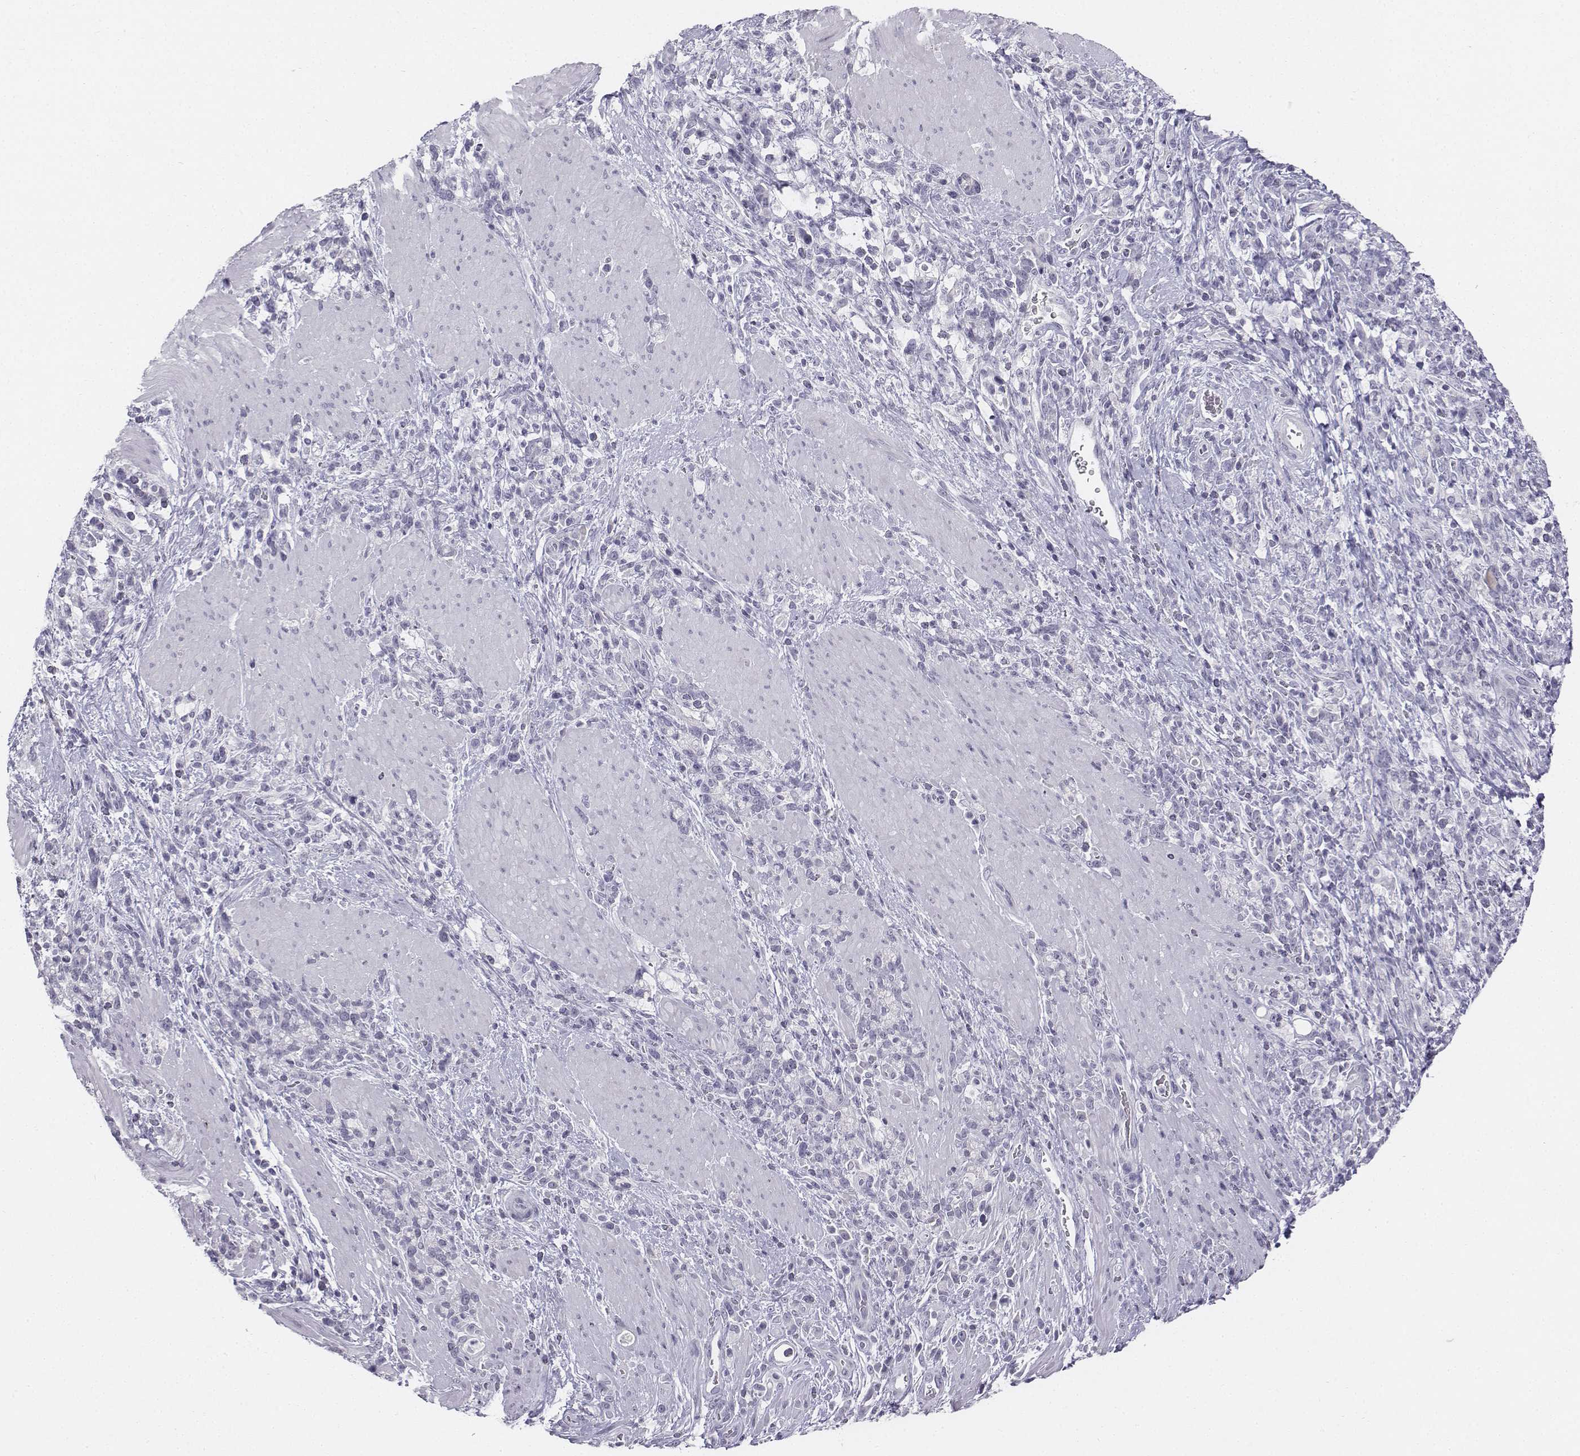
{"staining": {"intensity": "negative", "quantity": "none", "location": "none"}, "tissue": "stomach cancer", "cell_type": "Tumor cells", "image_type": "cancer", "snomed": [{"axis": "morphology", "description": "Adenocarcinoma, NOS"}, {"axis": "topography", "description": "Stomach"}], "caption": "The histopathology image shows no significant positivity in tumor cells of stomach adenocarcinoma. Nuclei are stained in blue.", "gene": "TH", "patient": {"sex": "female", "age": 57}}